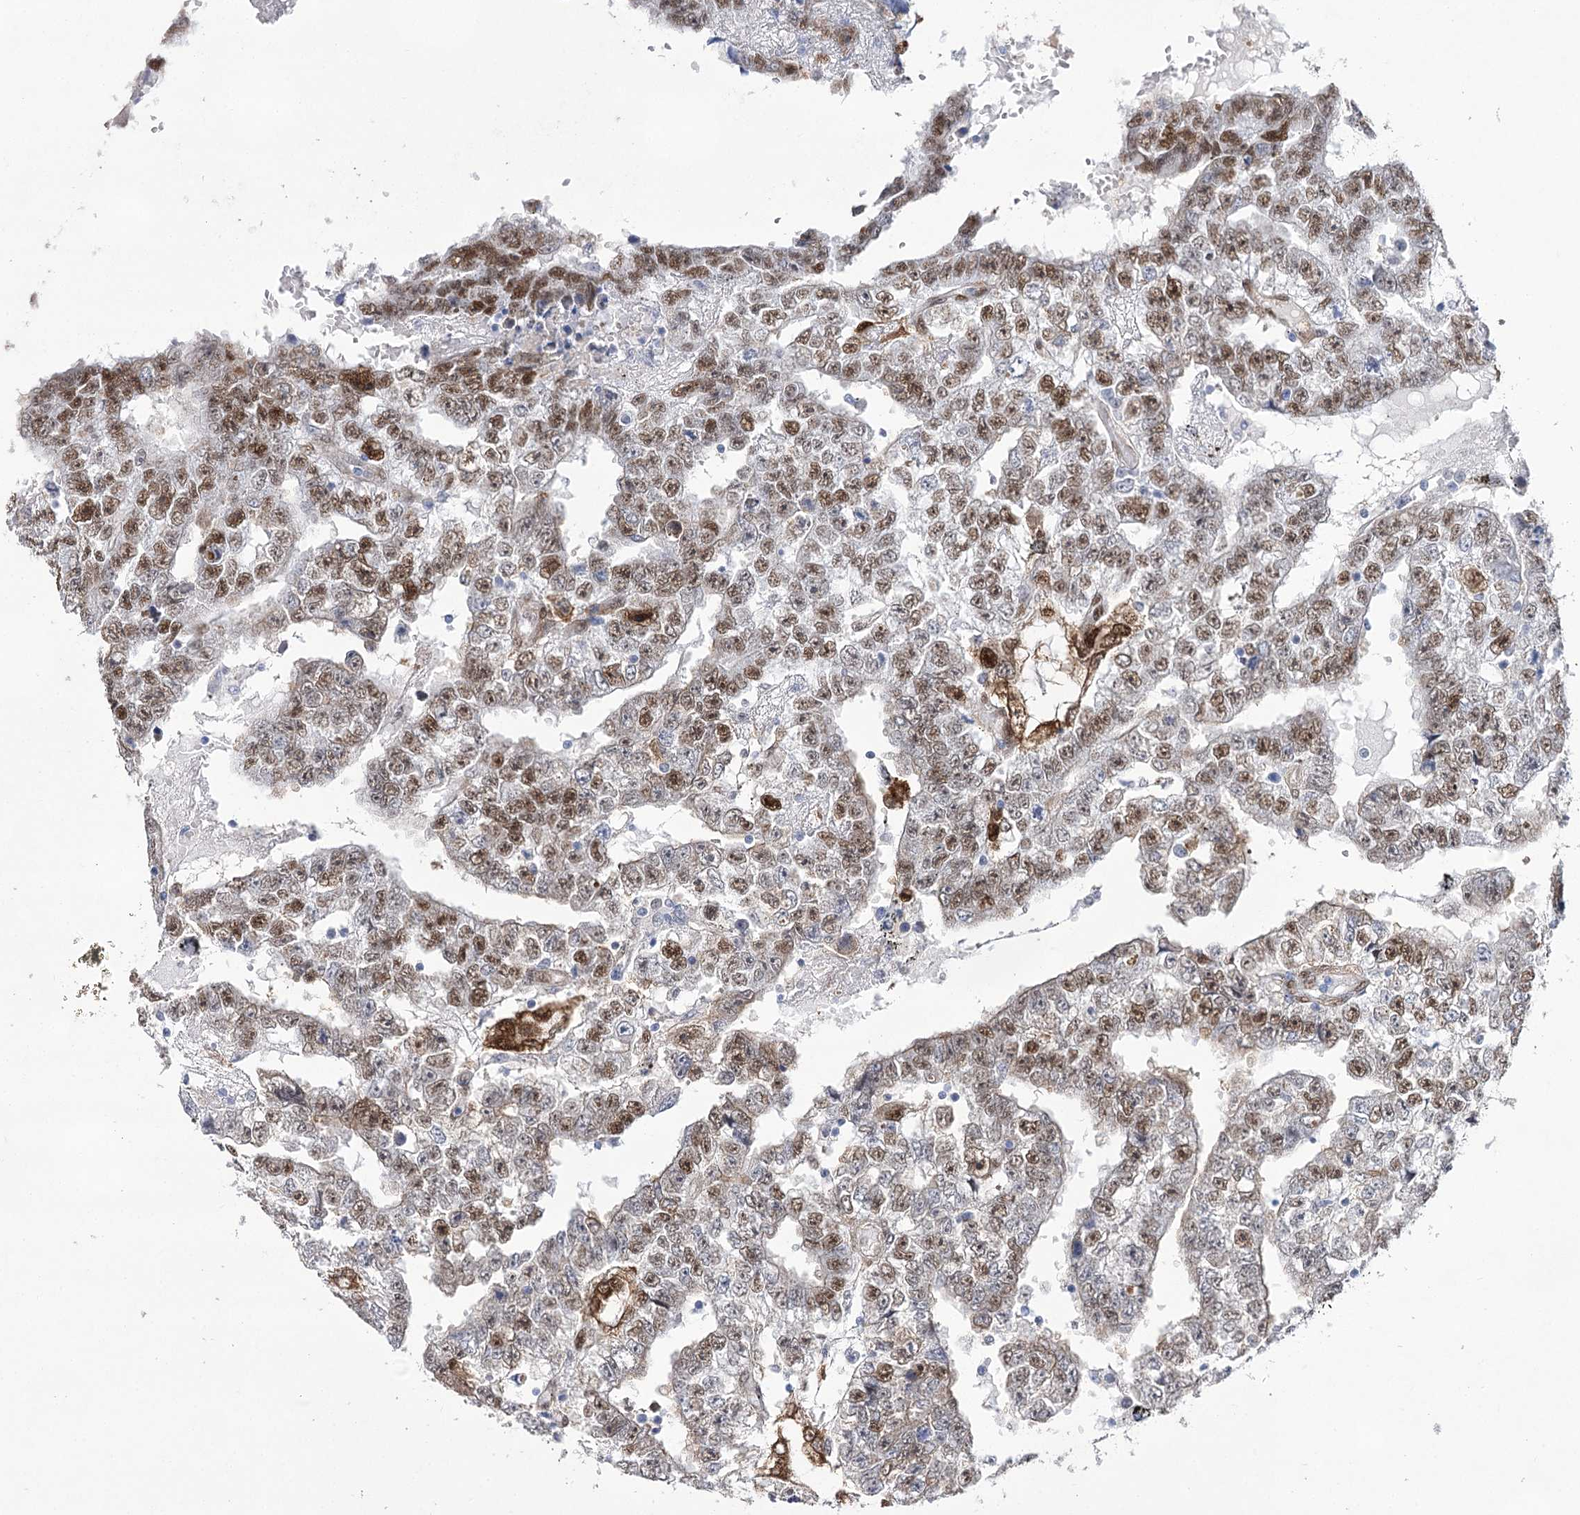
{"staining": {"intensity": "moderate", "quantity": ">75%", "location": "nuclear"}, "tissue": "testis cancer", "cell_type": "Tumor cells", "image_type": "cancer", "snomed": [{"axis": "morphology", "description": "Carcinoma, Embryonal, NOS"}, {"axis": "topography", "description": "Testis"}], "caption": "The image exhibits immunohistochemical staining of embryonal carcinoma (testis). There is moderate nuclear staining is identified in approximately >75% of tumor cells.", "gene": "UGDH", "patient": {"sex": "male", "age": 25}}